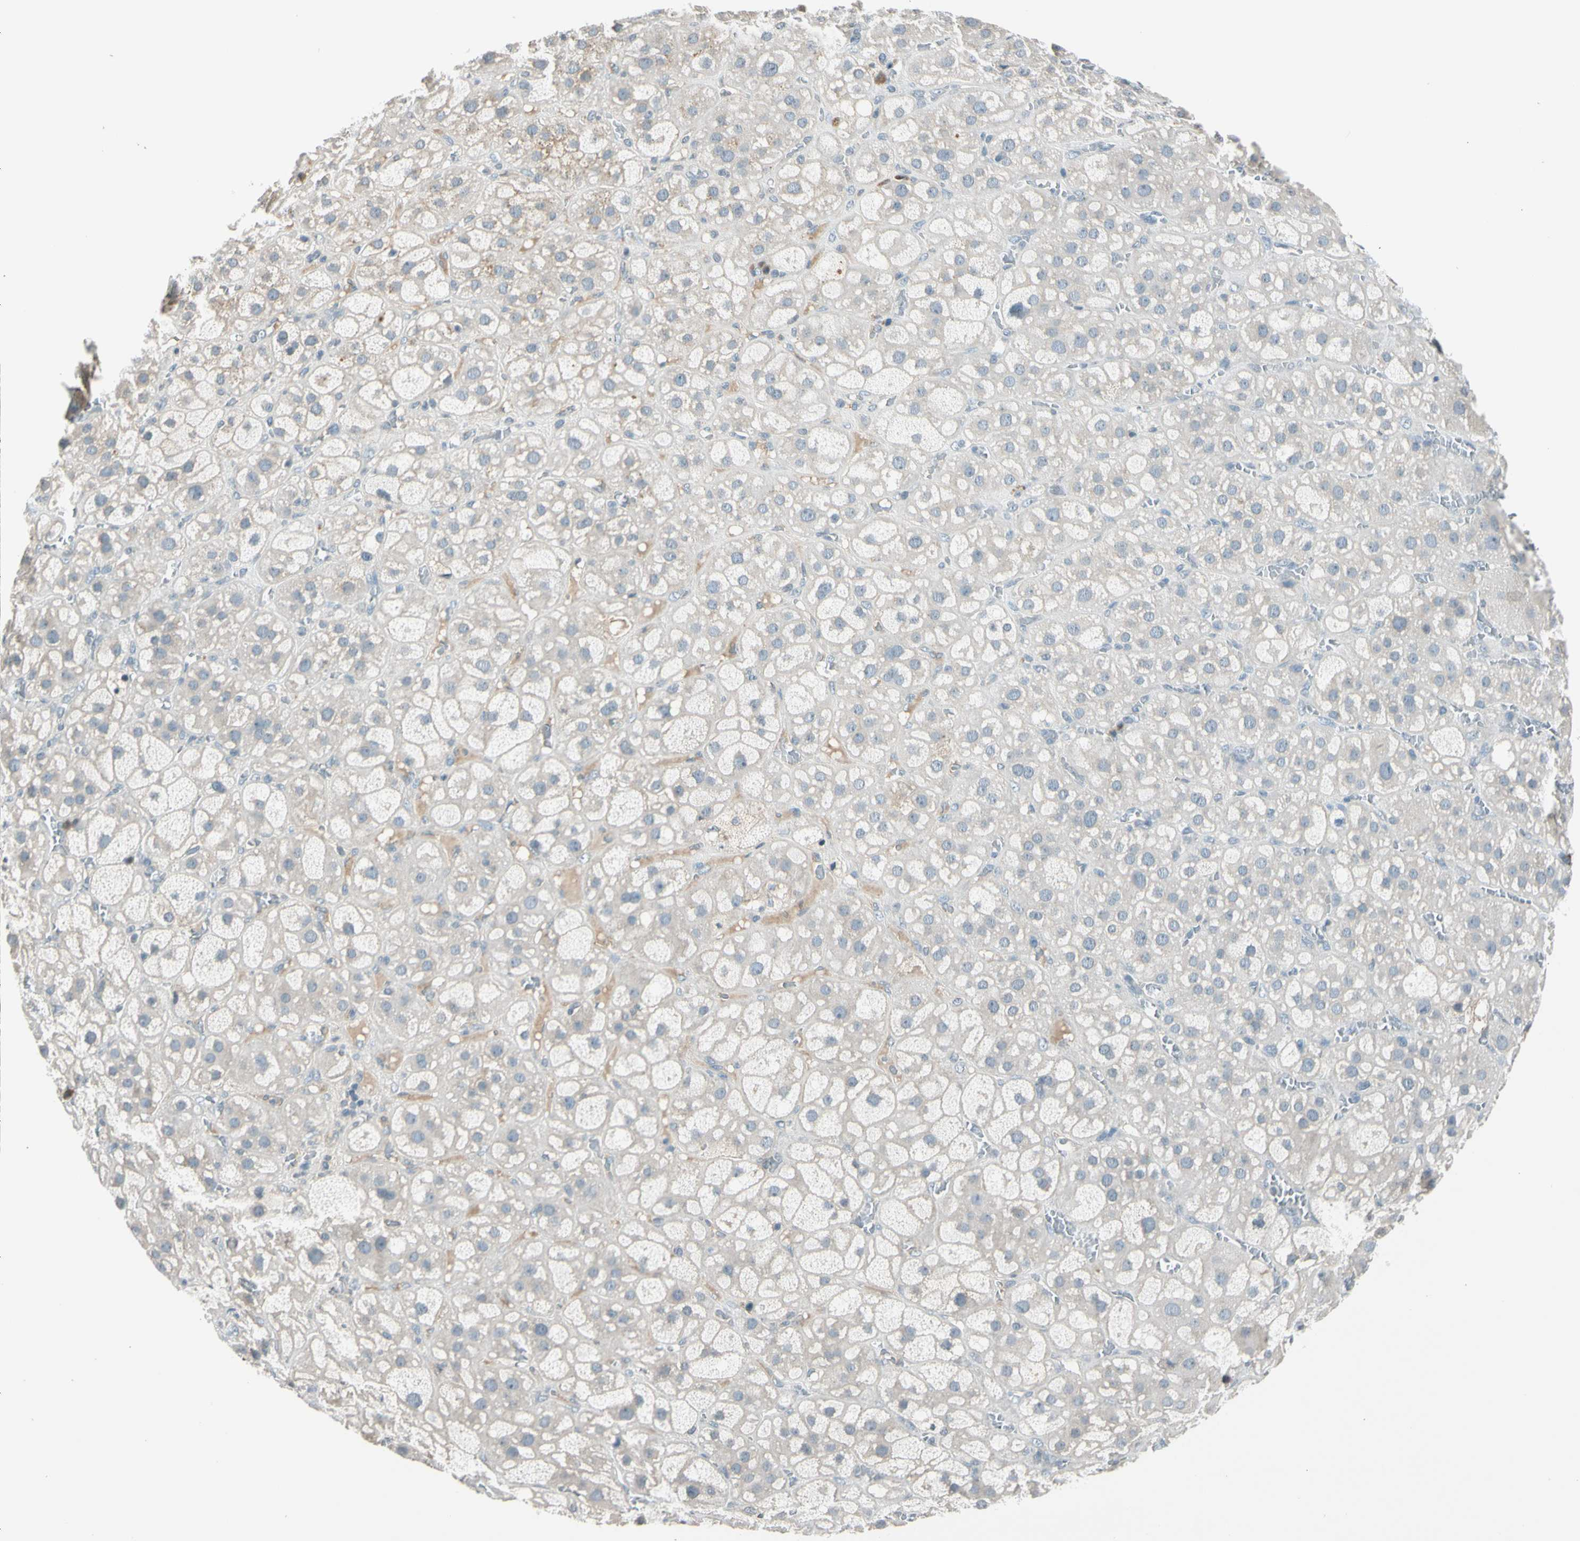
{"staining": {"intensity": "negative", "quantity": "none", "location": "none"}, "tissue": "adrenal gland", "cell_type": "Glandular cells", "image_type": "normal", "snomed": [{"axis": "morphology", "description": "Normal tissue, NOS"}, {"axis": "topography", "description": "Adrenal gland"}], "caption": "The IHC photomicrograph has no significant positivity in glandular cells of adrenal gland.", "gene": "PDPN", "patient": {"sex": "female", "age": 47}}